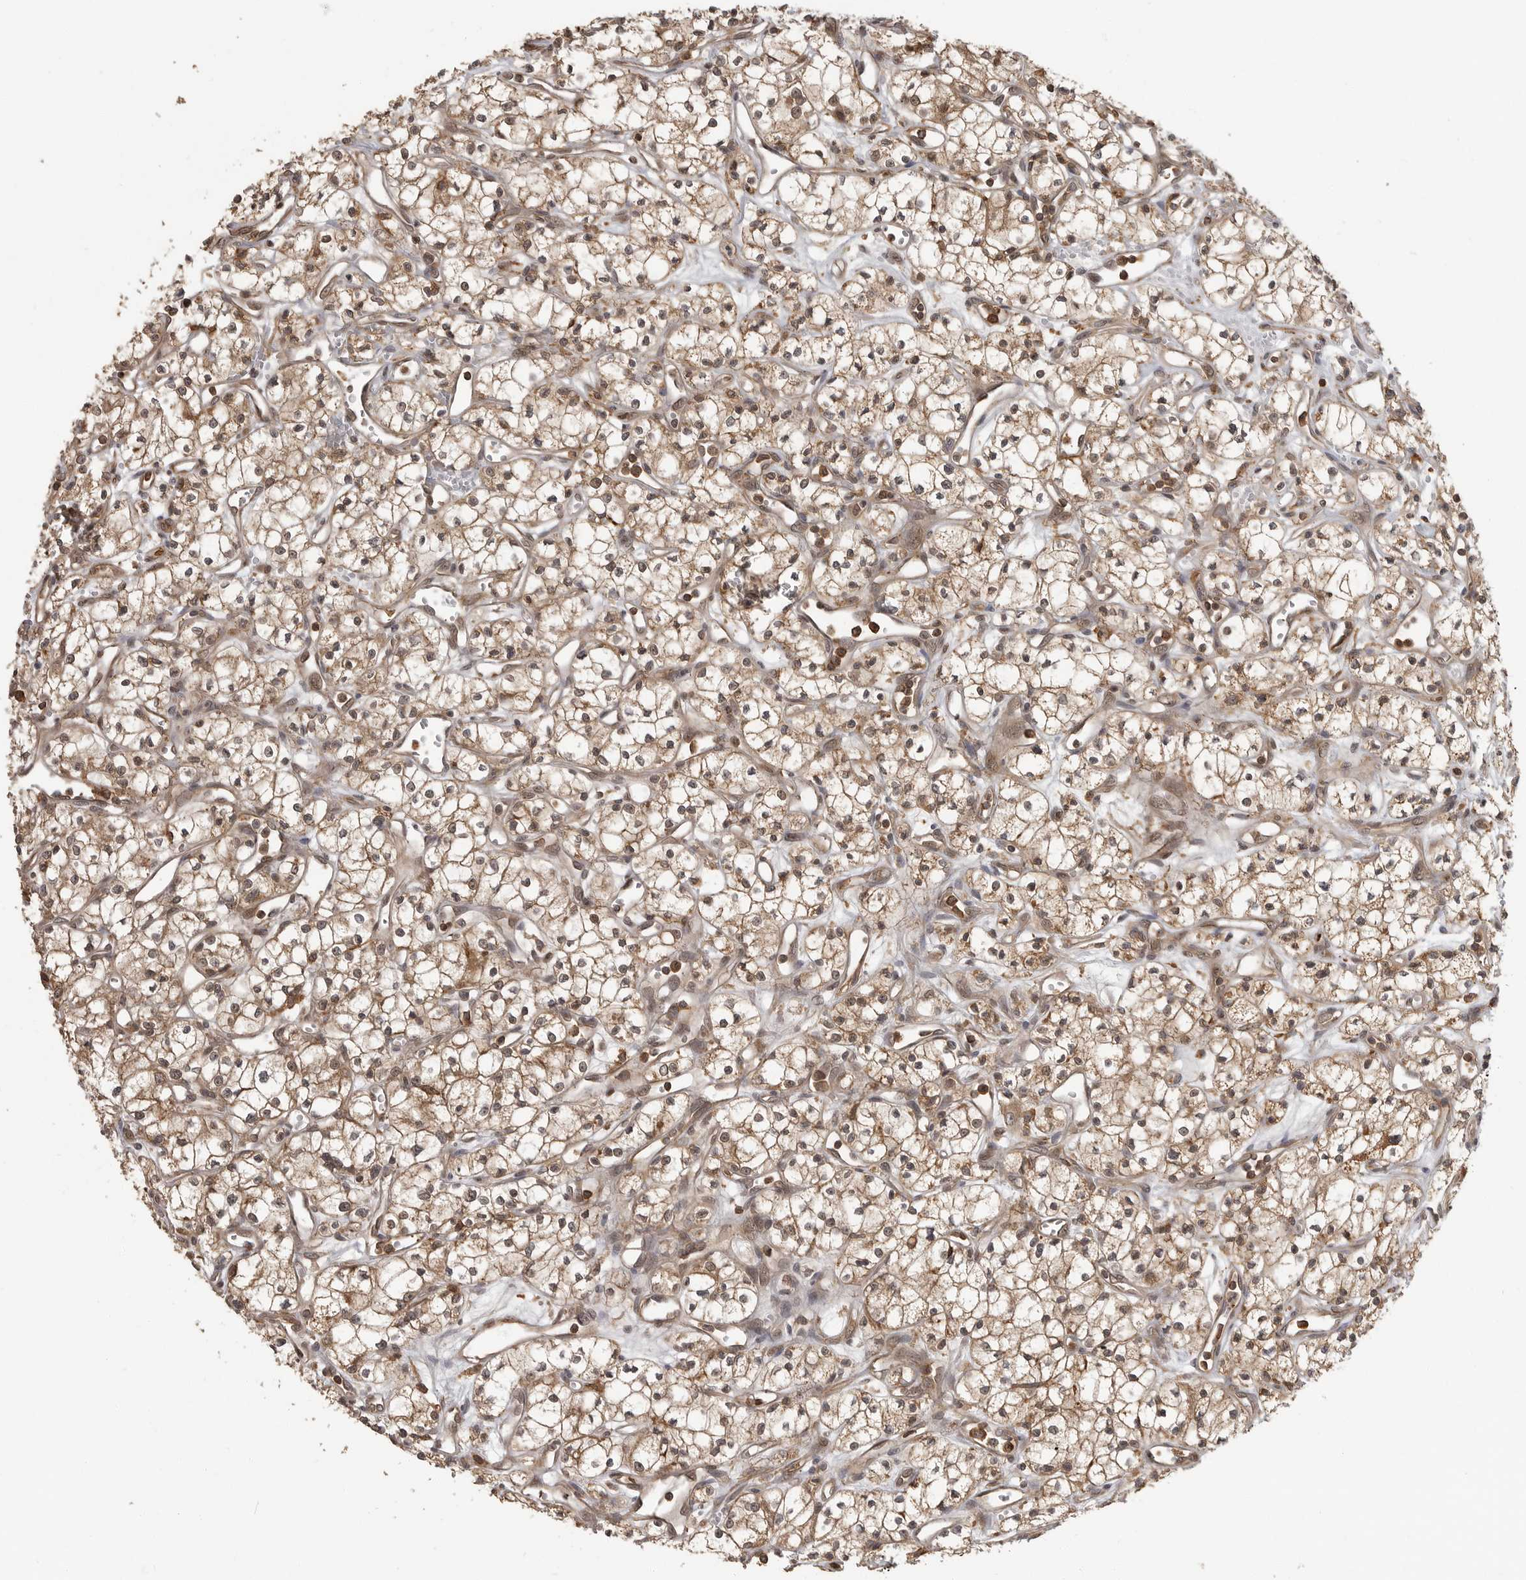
{"staining": {"intensity": "moderate", "quantity": ">75%", "location": "cytoplasmic/membranous,nuclear"}, "tissue": "renal cancer", "cell_type": "Tumor cells", "image_type": "cancer", "snomed": [{"axis": "morphology", "description": "Adenocarcinoma, NOS"}, {"axis": "topography", "description": "Kidney"}], "caption": "Immunohistochemical staining of human renal cancer displays medium levels of moderate cytoplasmic/membranous and nuclear positivity in about >75% of tumor cells.", "gene": "ERN1", "patient": {"sex": "male", "age": 59}}